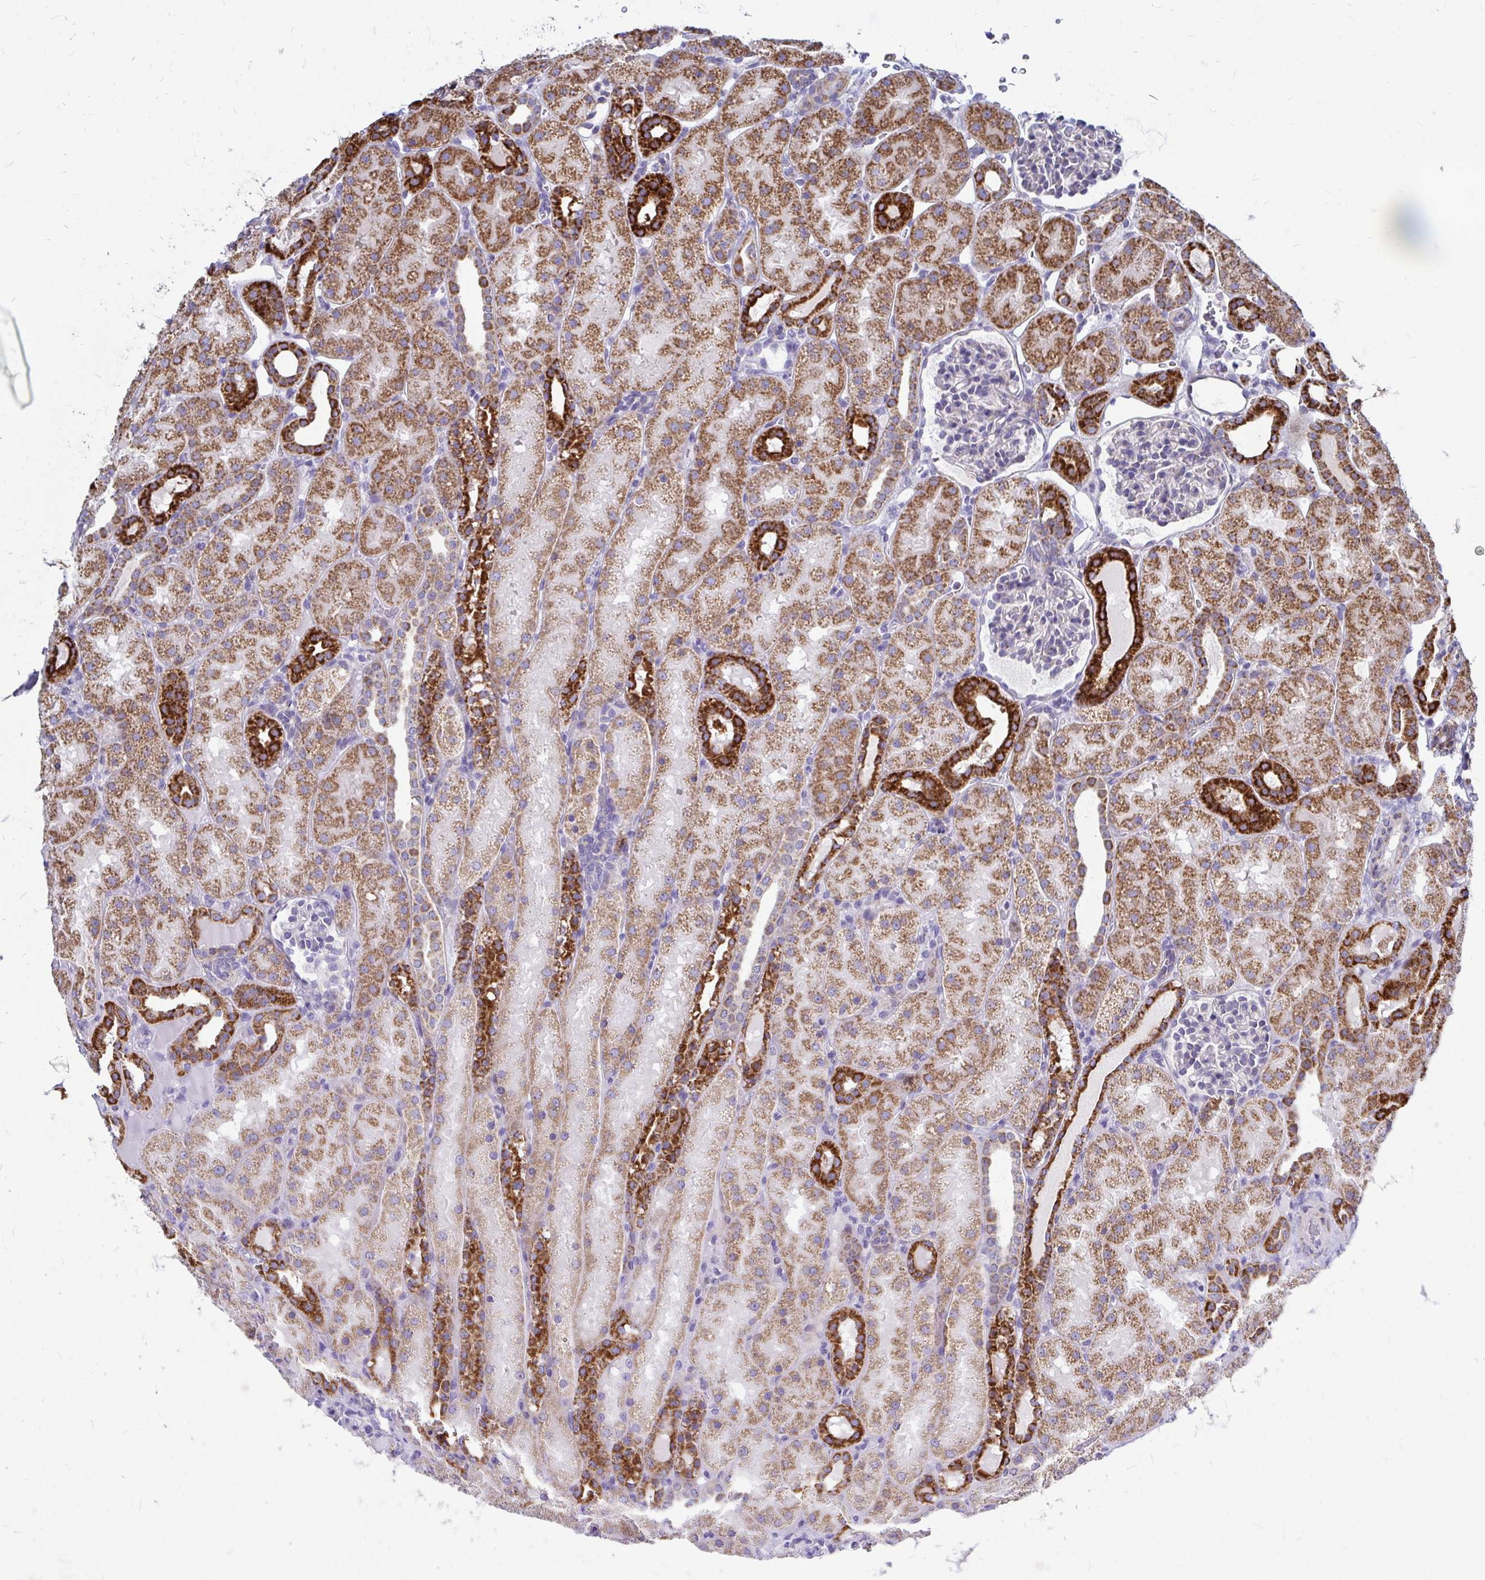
{"staining": {"intensity": "negative", "quantity": "none", "location": "none"}, "tissue": "kidney", "cell_type": "Cells in glomeruli", "image_type": "normal", "snomed": [{"axis": "morphology", "description": "Normal tissue, NOS"}, {"axis": "topography", "description": "Kidney"}], "caption": "IHC of benign human kidney shows no staining in cells in glomeruli. The staining was performed using DAB to visualize the protein expression in brown, while the nuclei were stained in blue with hematoxylin (Magnification: 20x).", "gene": "OR10R2", "patient": {"sex": "male", "age": 2}}